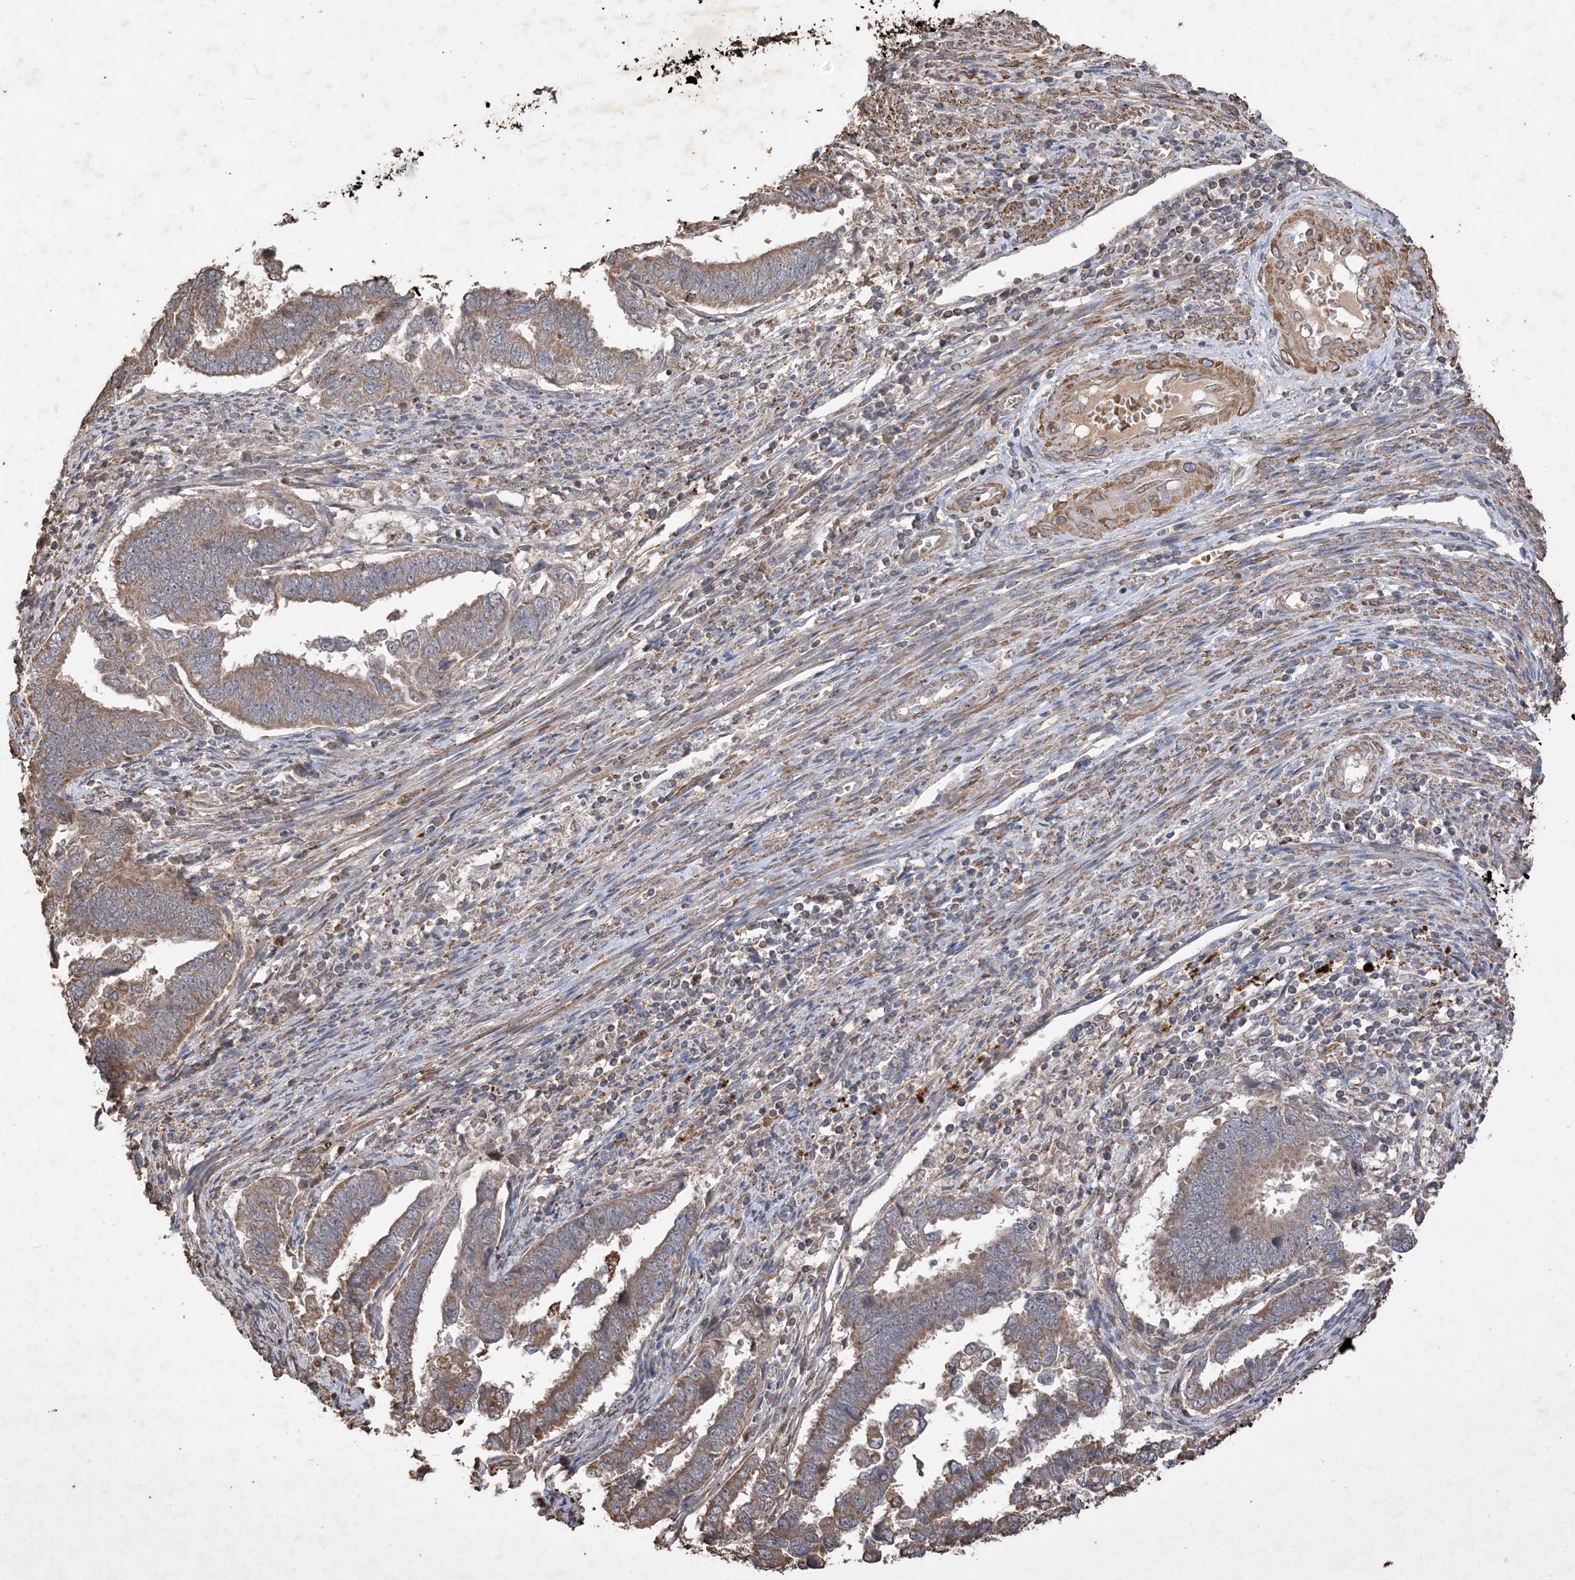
{"staining": {"intensity": "moderate", "quantity": ">75%", "location": "cytoplasmic/membranous"}, "tissue": "endometrial cancer", "cell_type": "Tumor cells", "image_type": "cancer", "snomed": [{"axis": "morphology", "description": "Adenocarcinoma, NOS"}, {"axis": "topography", "description": "Endometrium"}], "caption": "Approximately >75% of tumor cells in human endometrial adenocarcinoma demonstrate moderate cytoplasmic/membranous protein positivity as visualized by brown immunohistochemical staining.", "gene": "HPS4", "patient": {"sex": "female", "age": 75}}